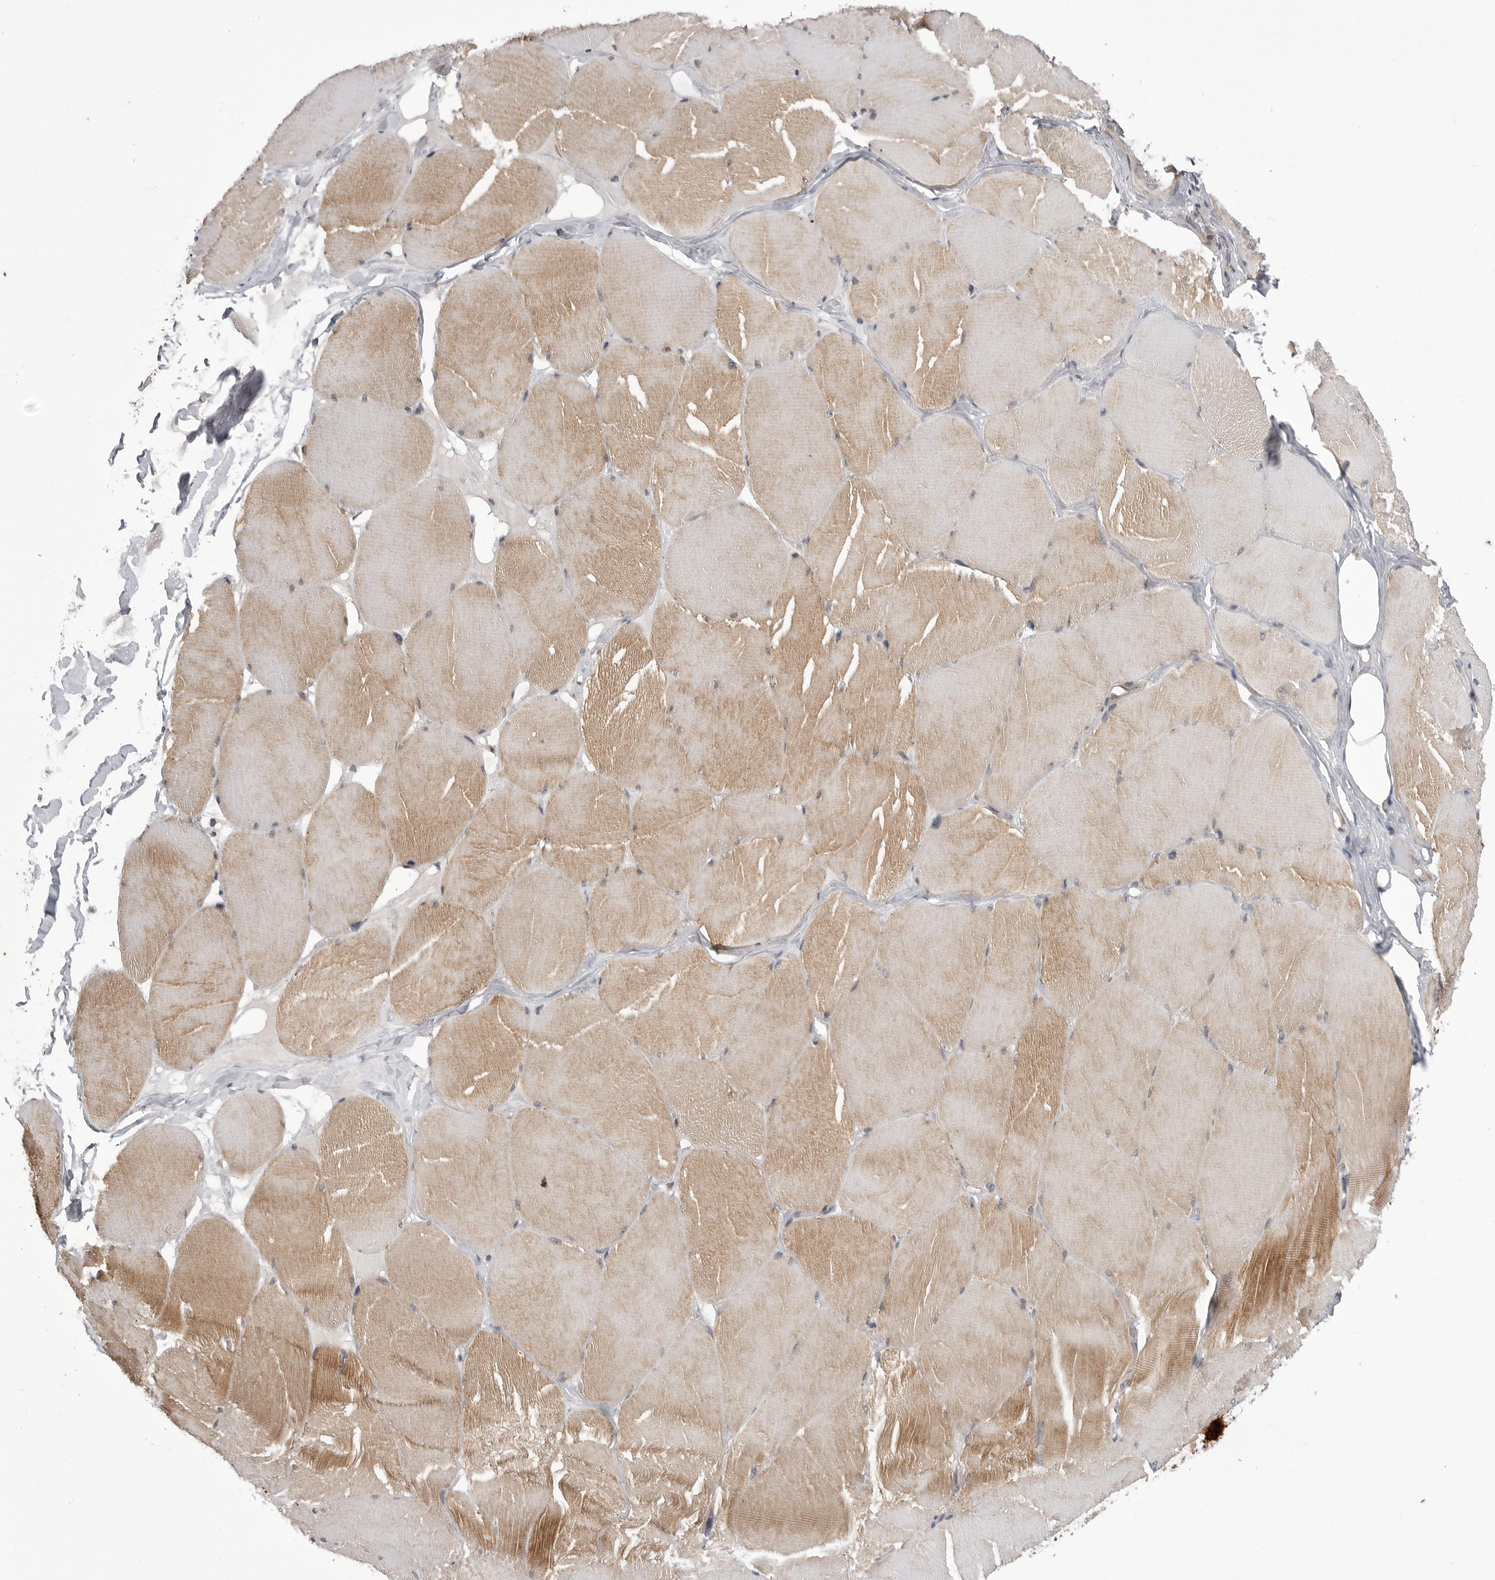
{"staining": {"intensity": "moderate", "quantity": "25%-75%", "location": "cytoplasmic/membranous"}, "tissue": "skeletal muscle", "cell_type": "Myocytes", "image_type": "normal", "snomed": [{"axis": "morphology", "description": "Normal tissue, NOS"}, {"axis": "topography", "description": "Skin"}, {"axis": "topography", "description": "Skeletal muscle"}], "caption": "Moderate cytoplasmic/membranous protein staining is identified in approximately 25%-75% of myocytes in skeletal muscle.", "gene": "CCDC18", "patient": {"sex": "male", "age": 83}}